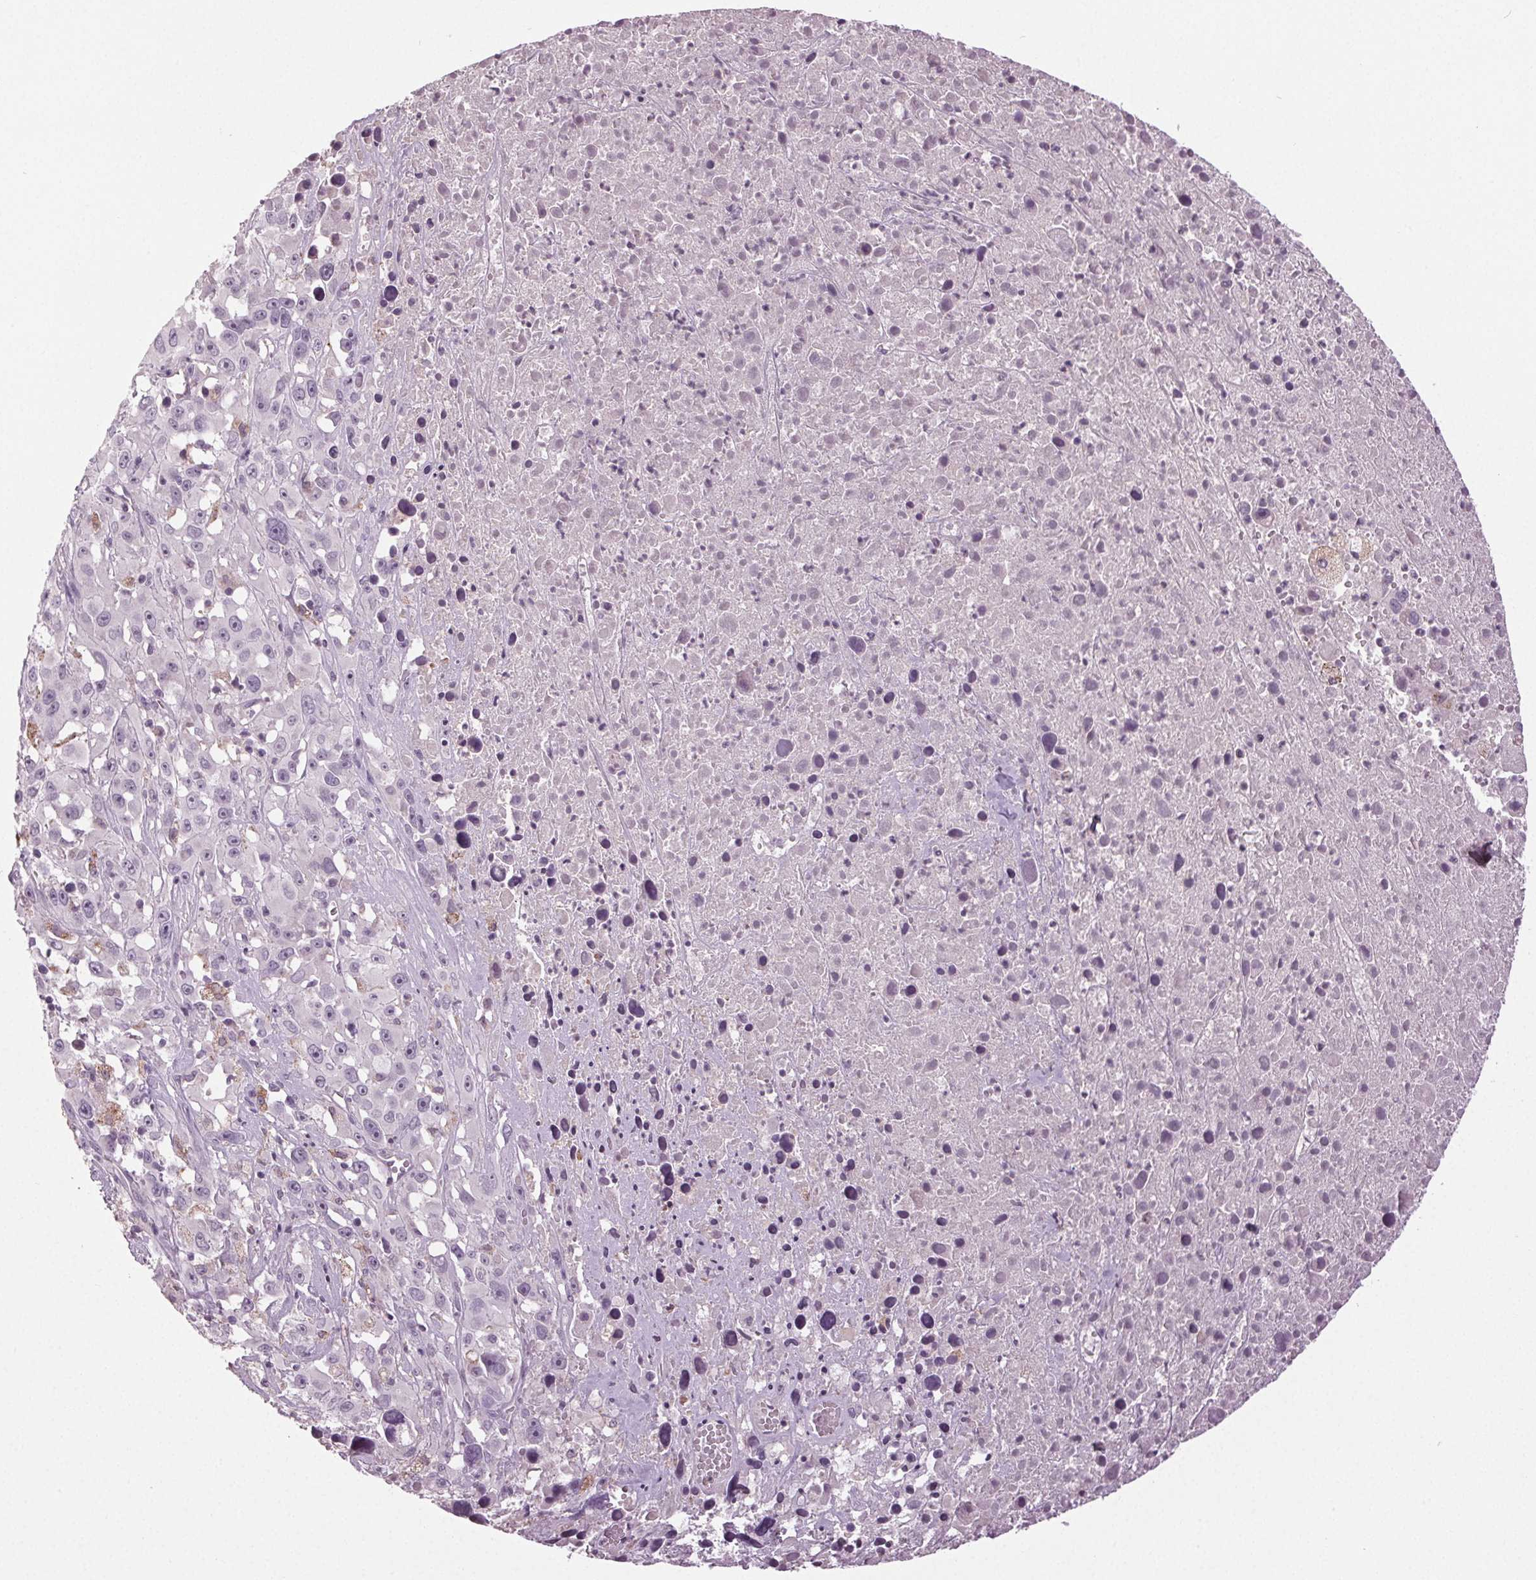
{"staining": {"intensity": "negative", "quantity": "none", "location": "none"}, "tissue": "melanoma", "cell_type": "Tumor cells", "image_type": "cancer", "snomed": [{"axis": "morphology", "description": "Malignant melanoma, Metastatic site"}, {"axis": "topography", "description": "Soft tissue"}], "caption": "This is an immunohistochemistry micrograph of melanoma. There is no staining in tumor cells.", "gene": "DNAH12", "patient": {"sex": "male", "age": 50}}